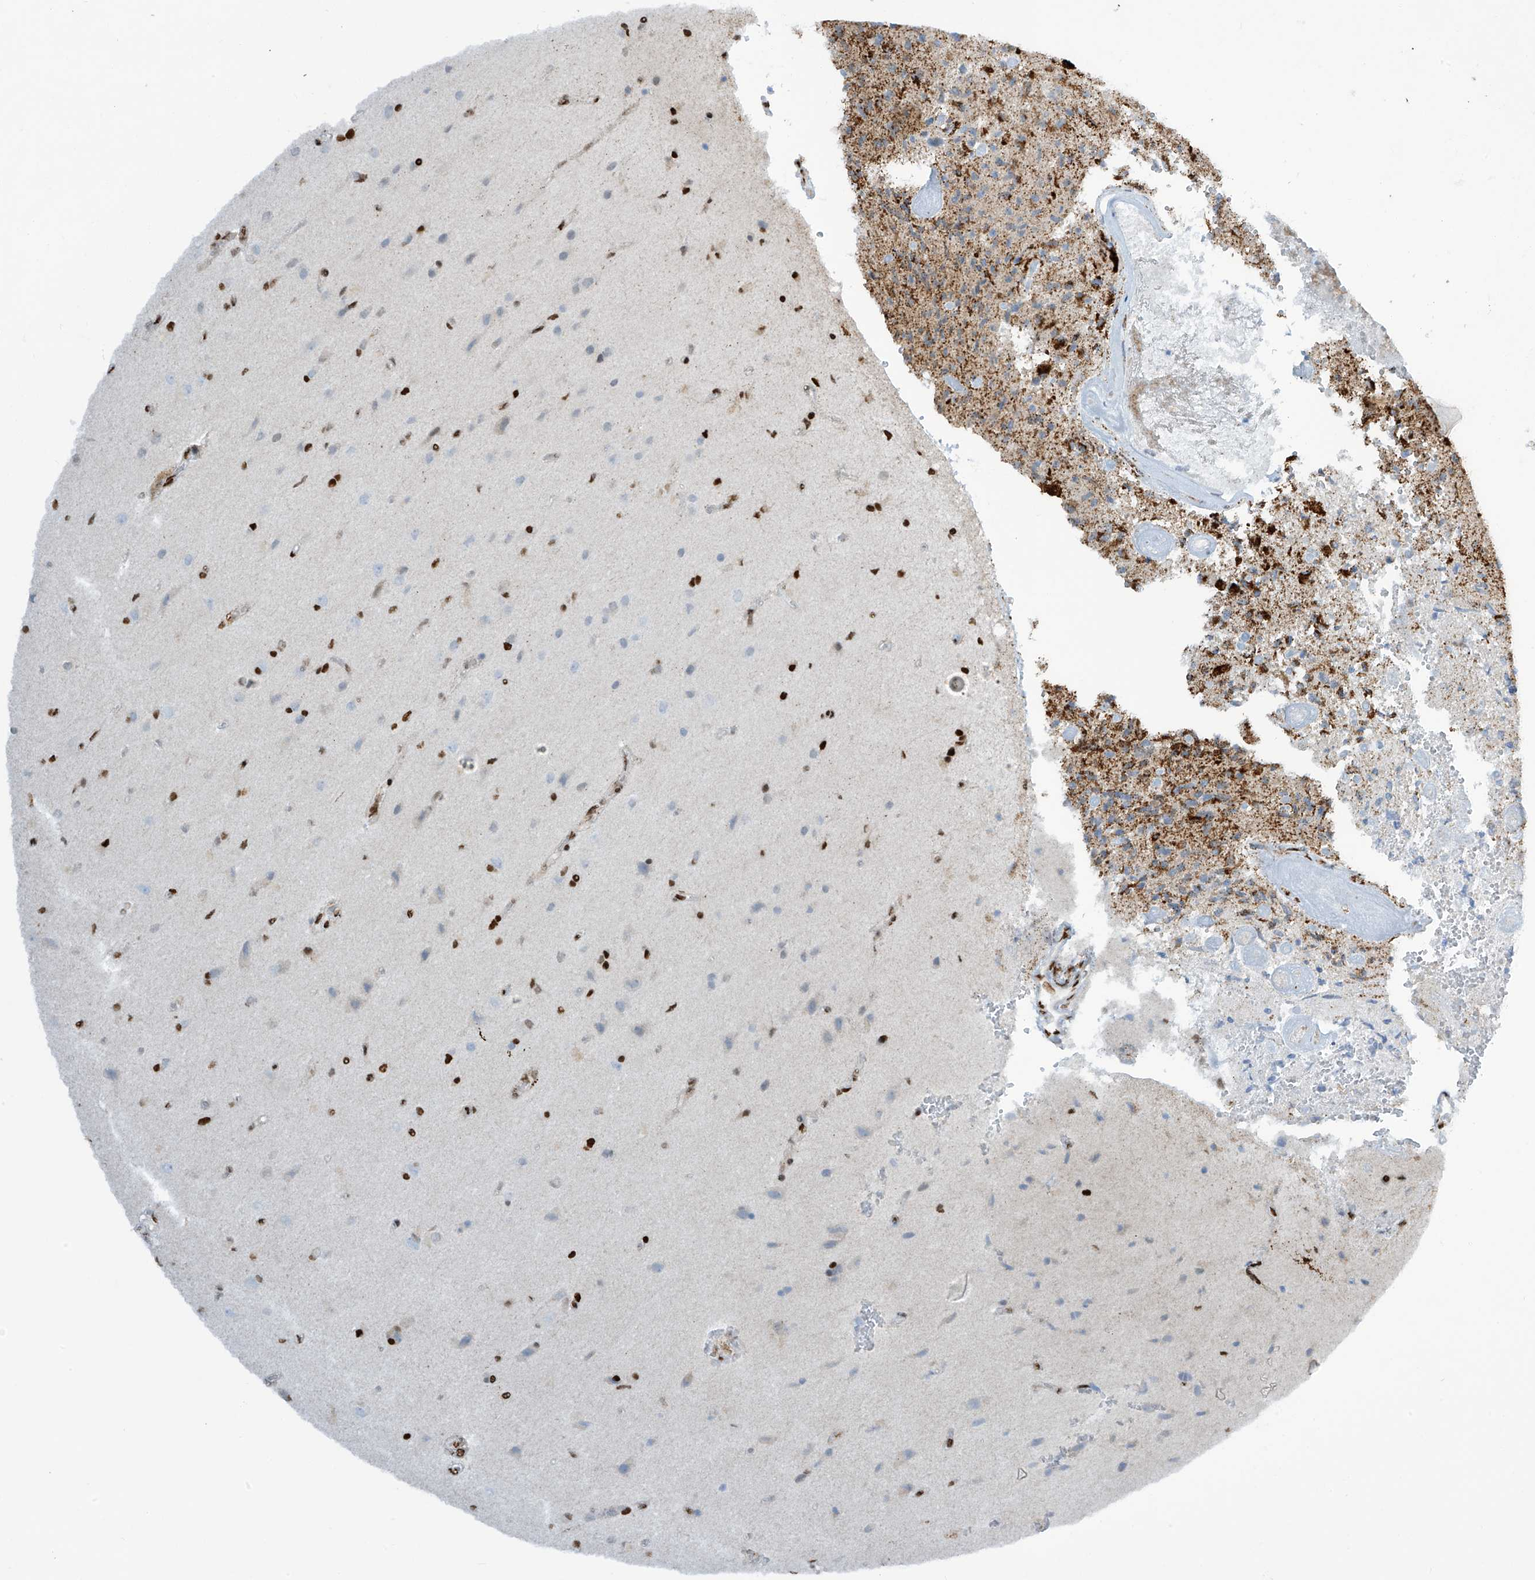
{"staining": {"intensity": "moderate", "quantity": "25%-75%", "location": "nuclear"}, "tissue": "glioma", "cell_type": "Tumor cells", "image_type": "cancer", "snomed": [{"axis": "morphology", "description": "Glioma, malignant, High grade"}, {"axis": "topography", "description": "Brain"}], "caption": "Protein staining of high-grade glioma (malignant) tissue exhibits moderate nuclear staining in approximately 25%-75% of tumor cells.", "gene": "PM20D2", "patient": {"sex": "male", "age": 72}}